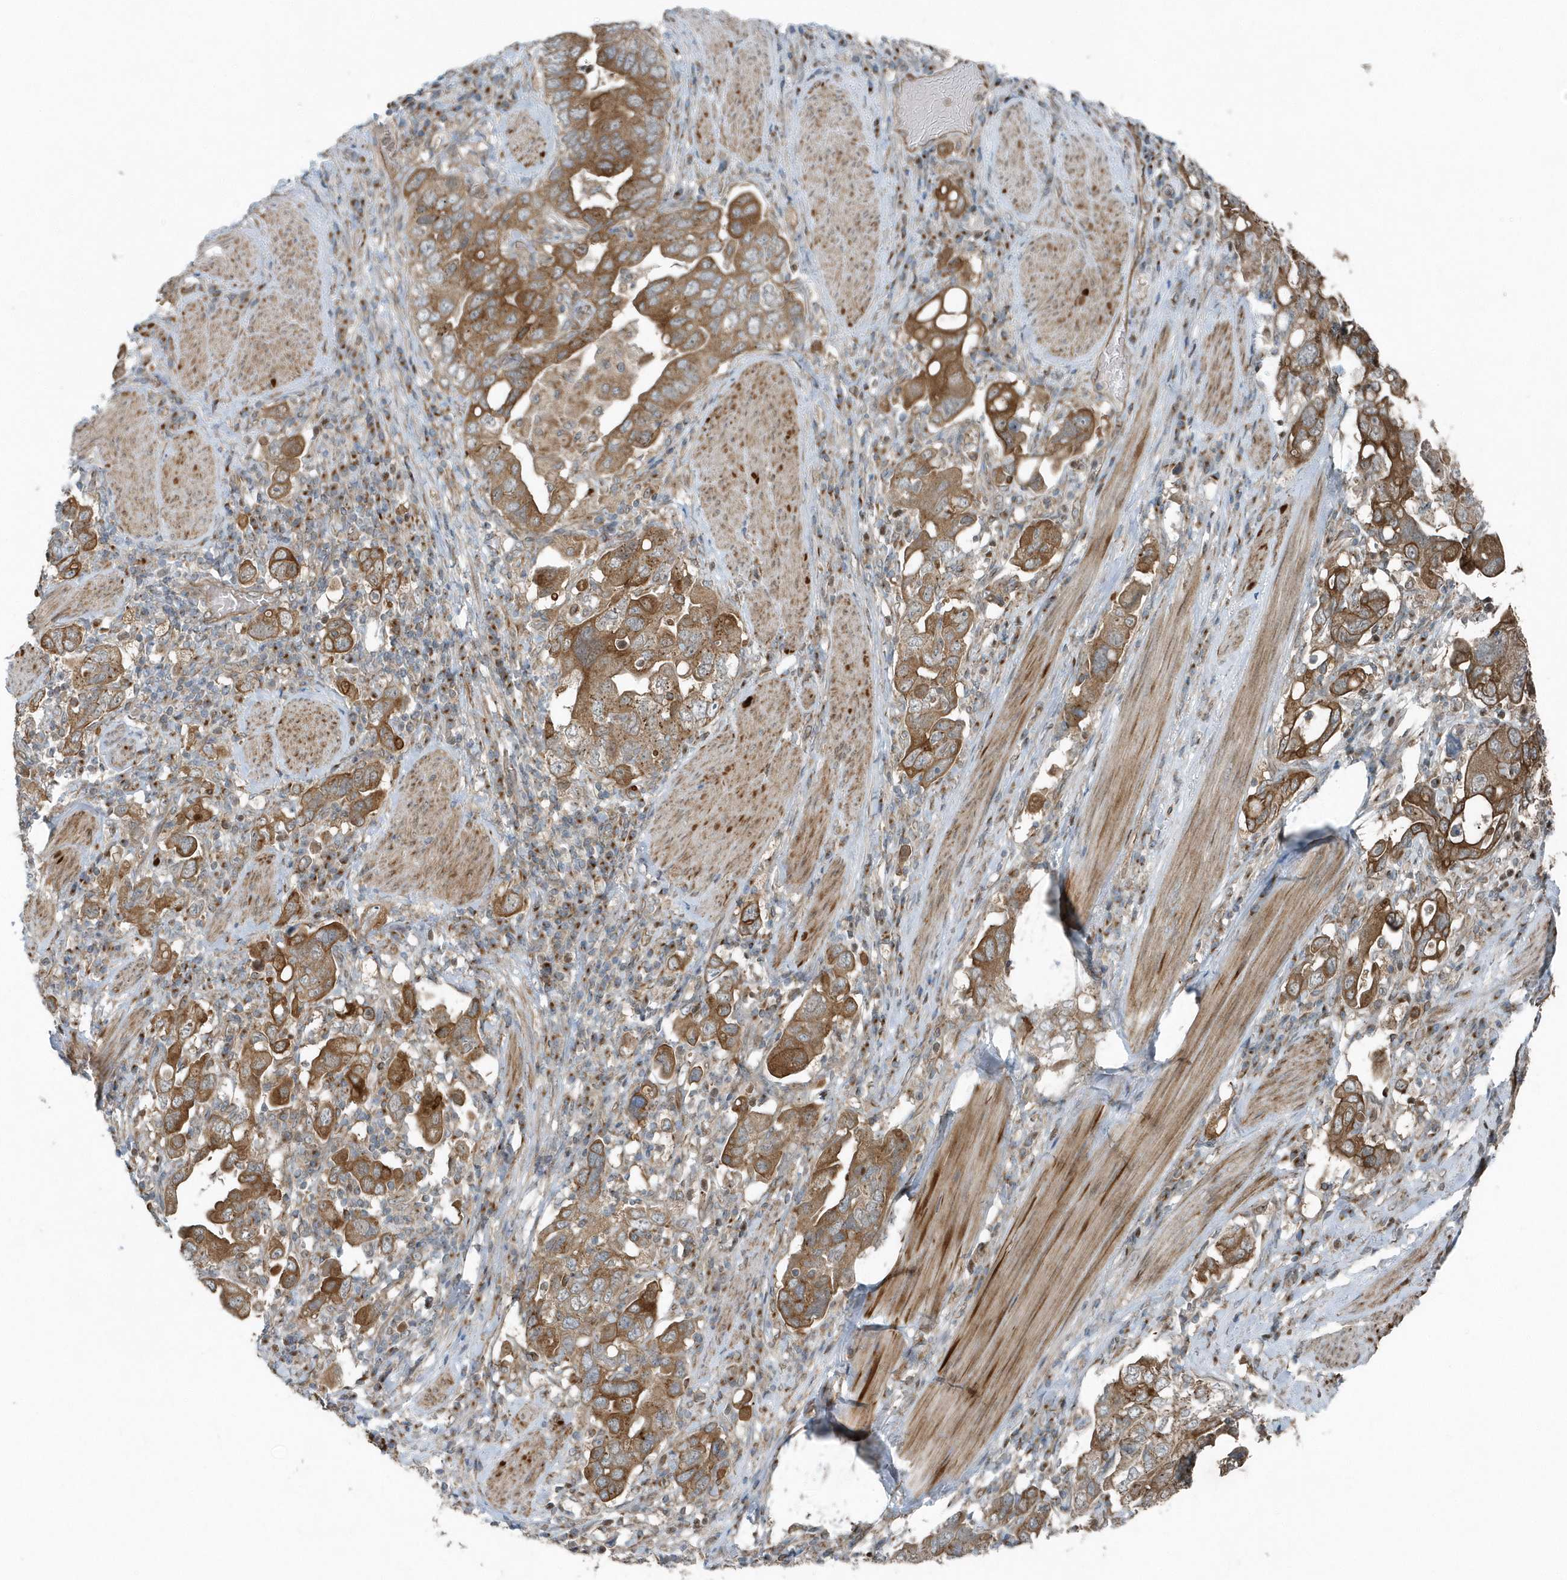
{"staining": {"intensity": "moderate", "quantity": ">75%", "location": "cytoplasmic/membranous"}, "tissue": "stomach cancer", "cell_type": "Tumor cells", "image_type": "cancer", "snomed": [{"axis": "morphology", "description": "Adenocarcinoma, NOS"}, {"axis": "topography", "description": "Stomach, upper"}], "caption": "Moderate cytoplasmic/membranous positivity is appreciated in about >75% of tumor cells in adenocarcinoma (stomach).", "gene": "GCC2", "patient": {"sex": "male", "age": 62}}